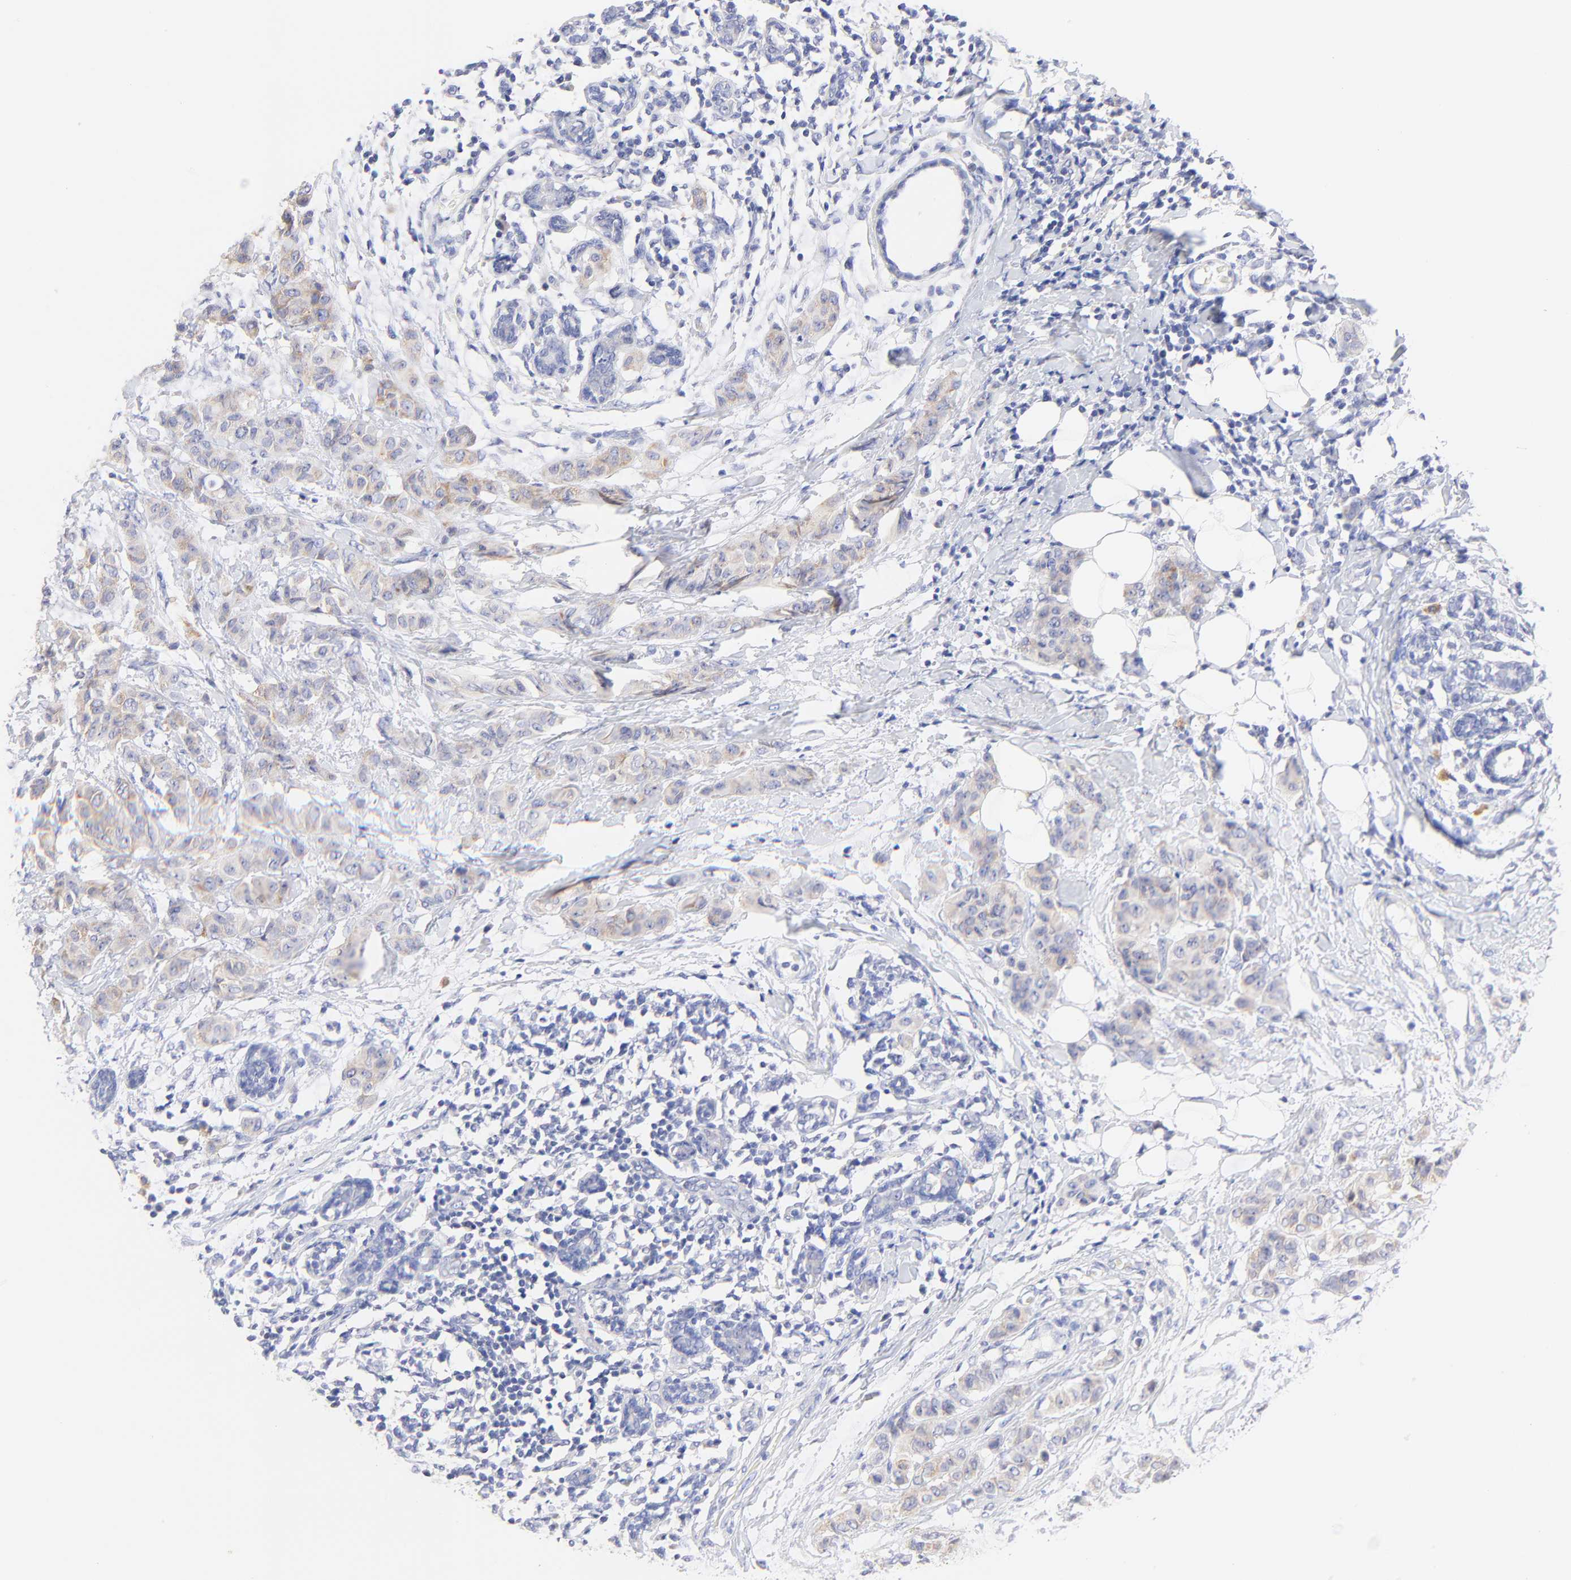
{"staining": {"intensity": "negative", "quantity": "none", "location": "none"}, "tissue": "breast cancer", "cell_type": "Tumor cells", "image_type": "cancer", "snomed": [{"axis": "morphology", "description": "Duct carcinoma"}, {"axis": "topography", "description": "Breast"}], "caption": "This is an IHC photomicrograph of intraductal carcinoma (breast). There is no positivity in tumor cells.", "gene": "EBP", "patient": {"sex": "female", "age": 40}}